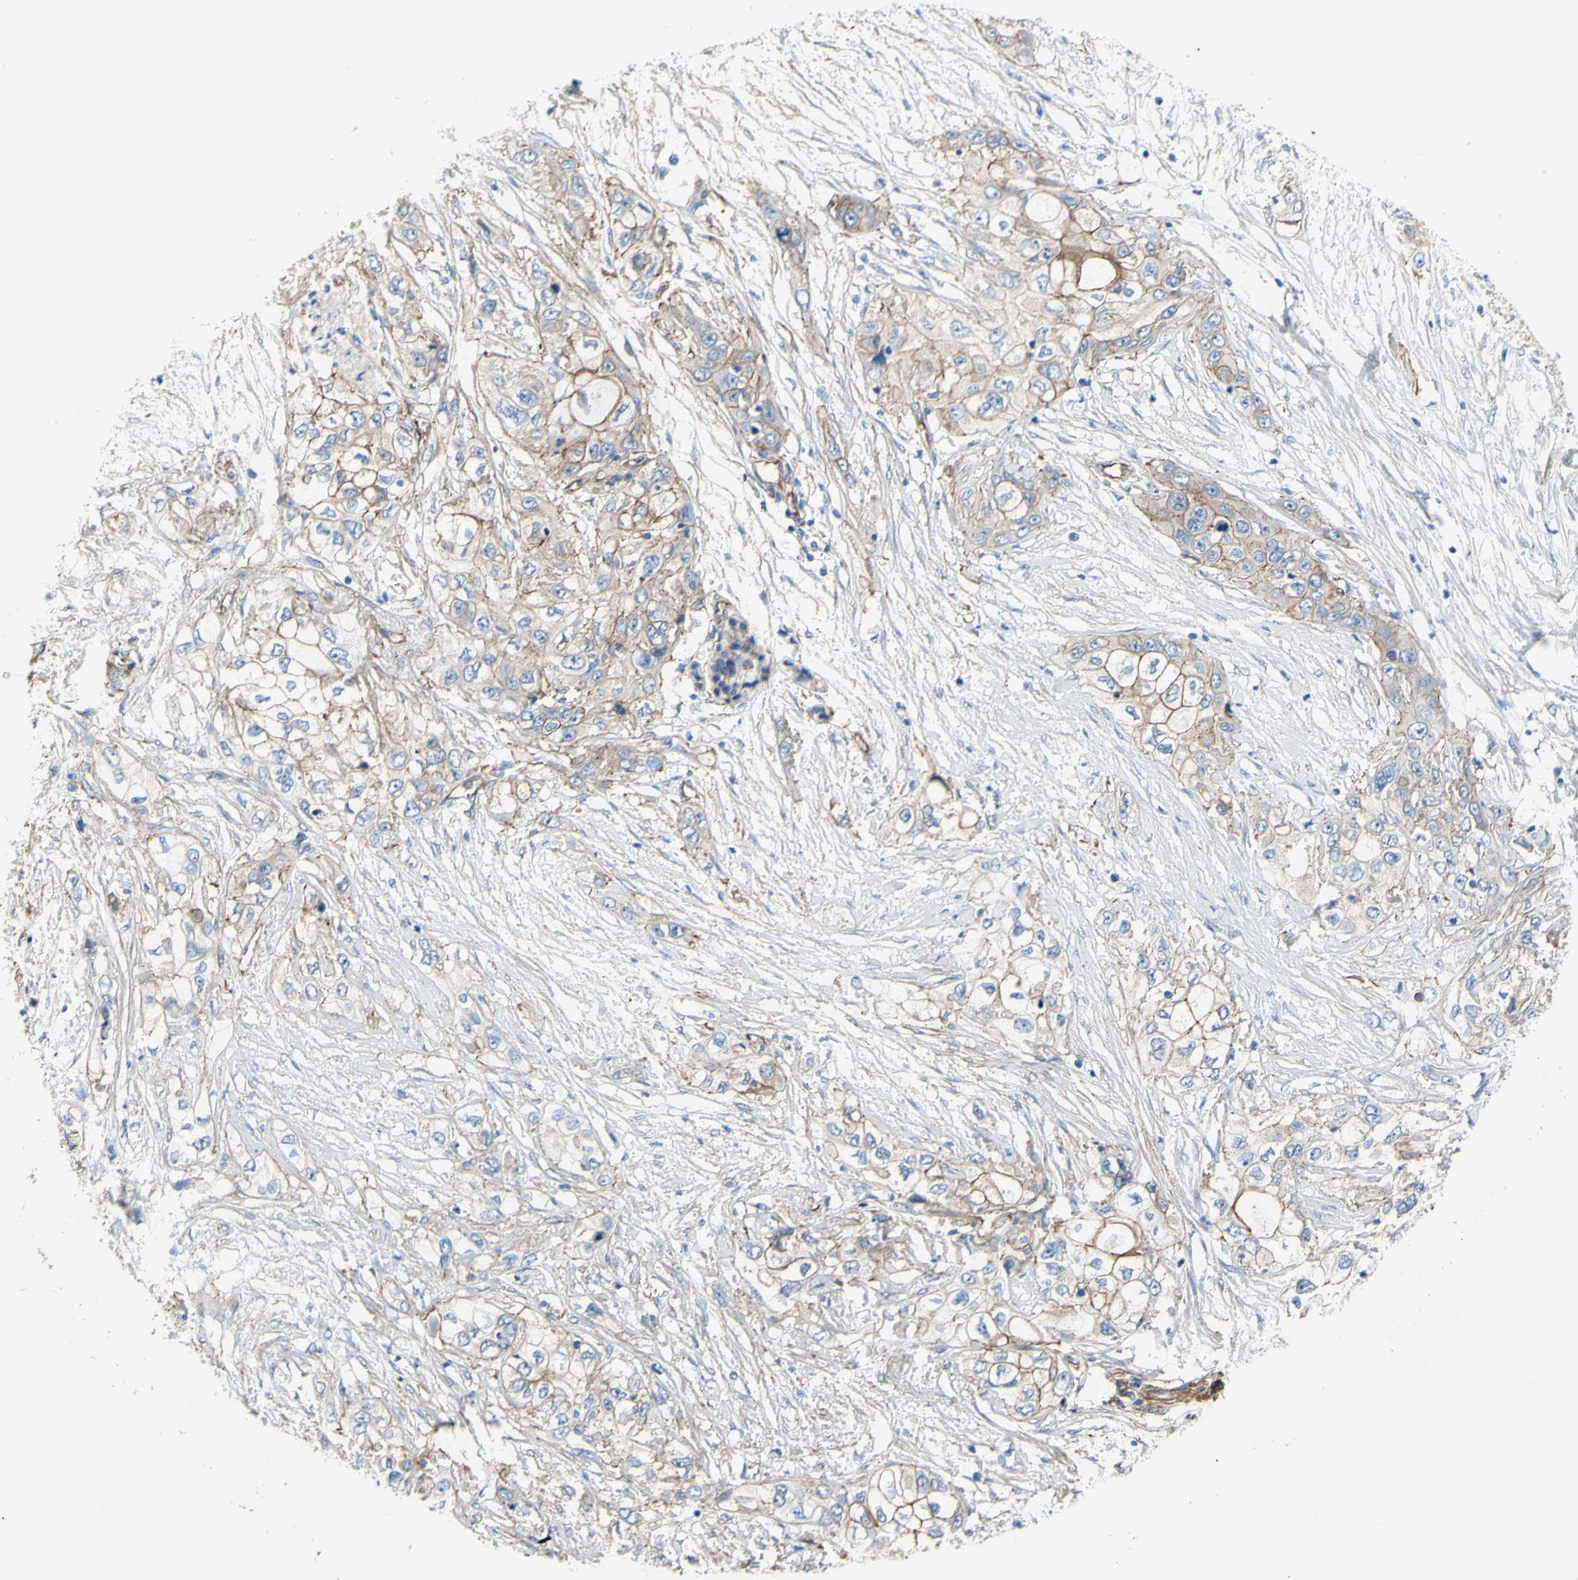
{"staining": {"intensity": "moderate", "quantity": ">75%", "location": "cytoplasmic/membranous"}, "tissue": "pancreatic cancer", "cell_type": "Tumor cells", "image_type": "cancer", "snomed": [{"axis": "morphology", "description": "Adenocarcinoma, NOS"}, {"axis": "topography", "description": "Pancreas"}], "caption": "About >75% of tumor cells in human adenocarcinoma (pancreatic) exhibit moderate cytoplasmic/membranous protein staining as visualized by brown immunohistochemical staining.", "gene": "TPBG", "patient": {"sex": "female", "age": 70}}